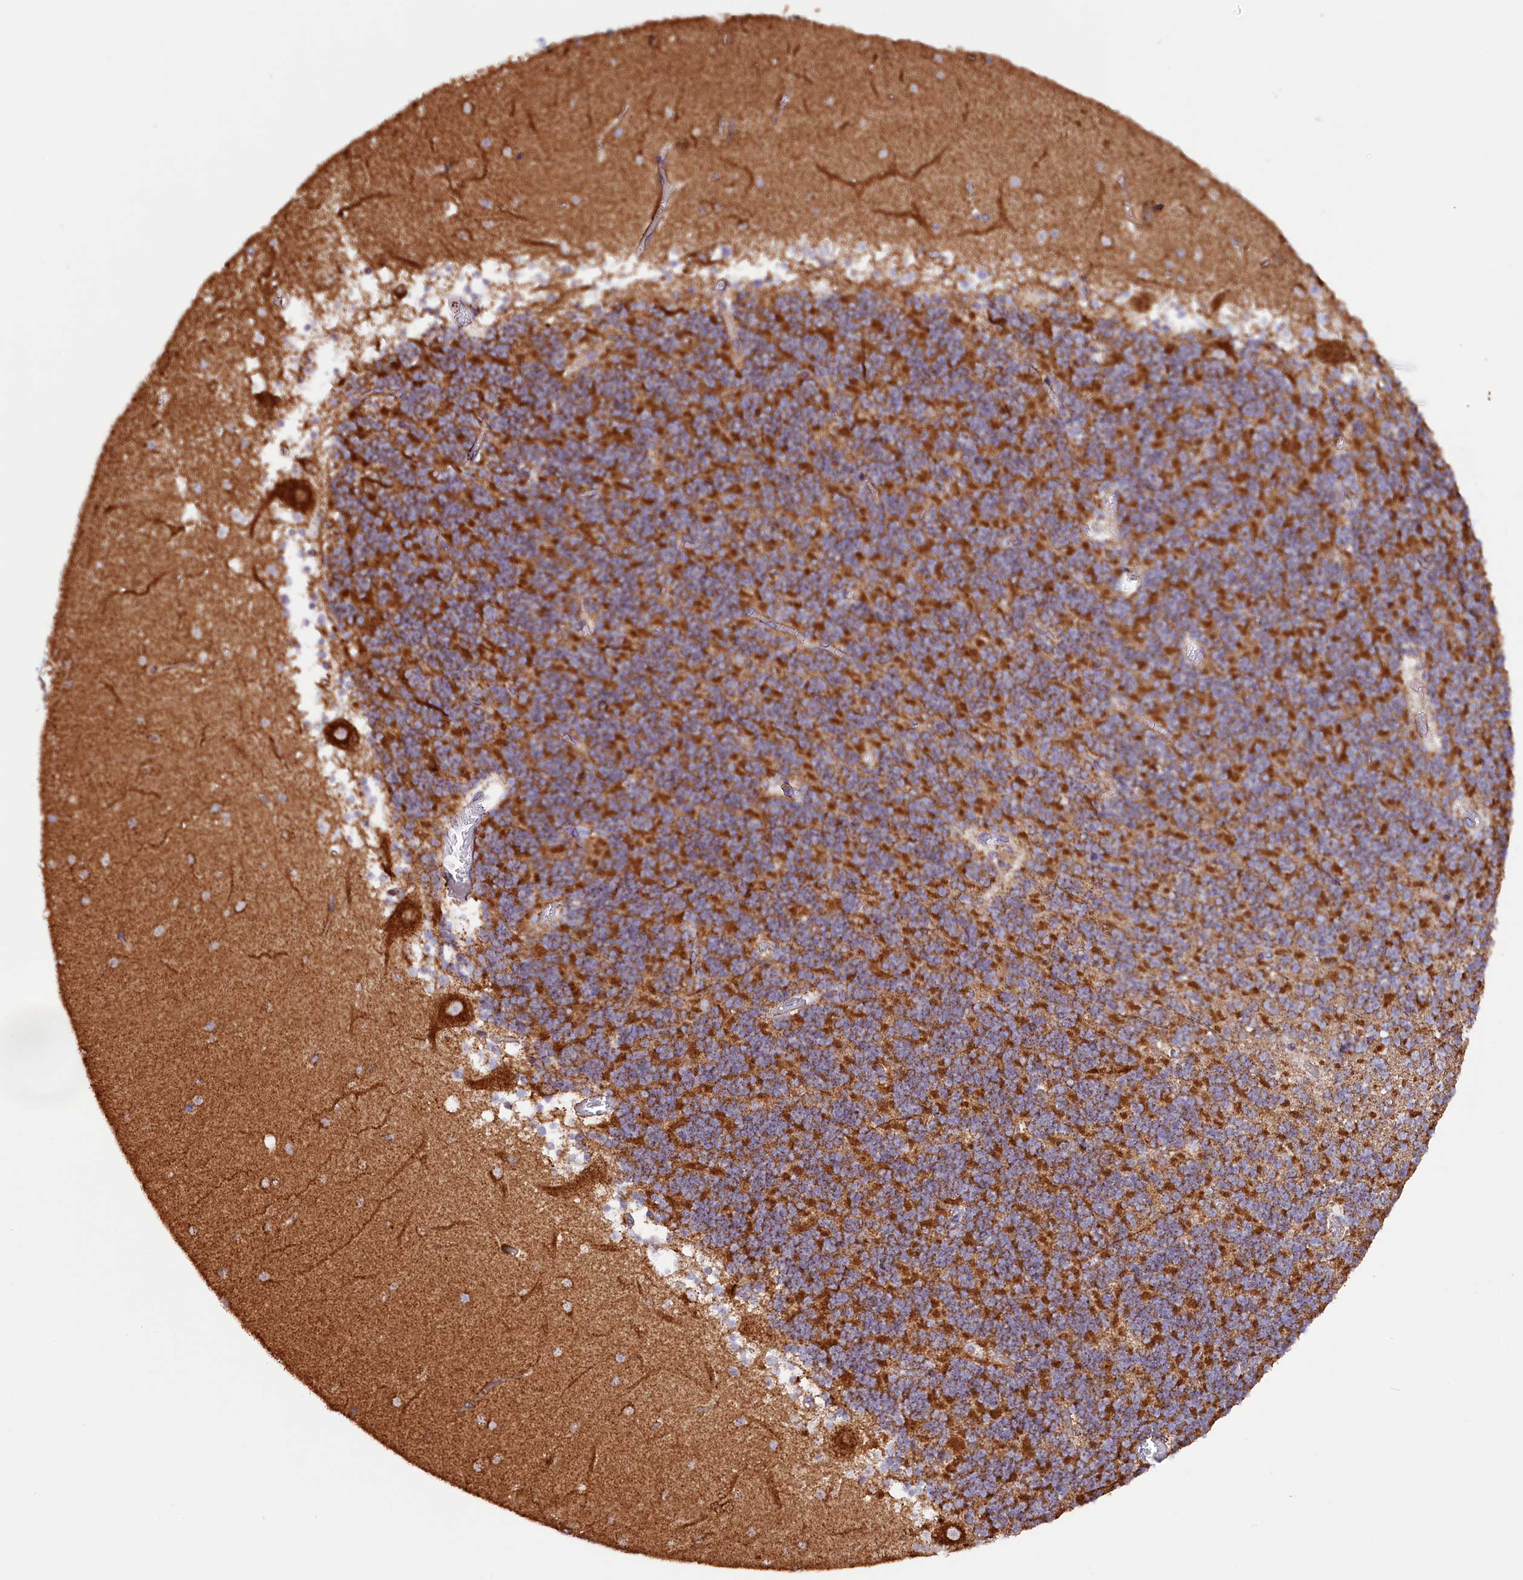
{"staining": {"intensity": "strong", "quantity": "25%-75%", "location": "cytoplasmic/membranous"}, "tissue": "cerebellum", "cell_type": "Cells in granular layer", "image_type": "normal", "snomed": [{"axis": "morphology", "description": "Normal tissue, NOS"}, {"axis": "topography", "description": "Cerebellum"}], "caption": "This is a histology image of IHC staining of benign cerebellum, which shows strong positivity in the cytoplasmic/membranous of cells in granular layer.", "gene": "APLP2", "patient": {"sex": "female", "age": 28}}